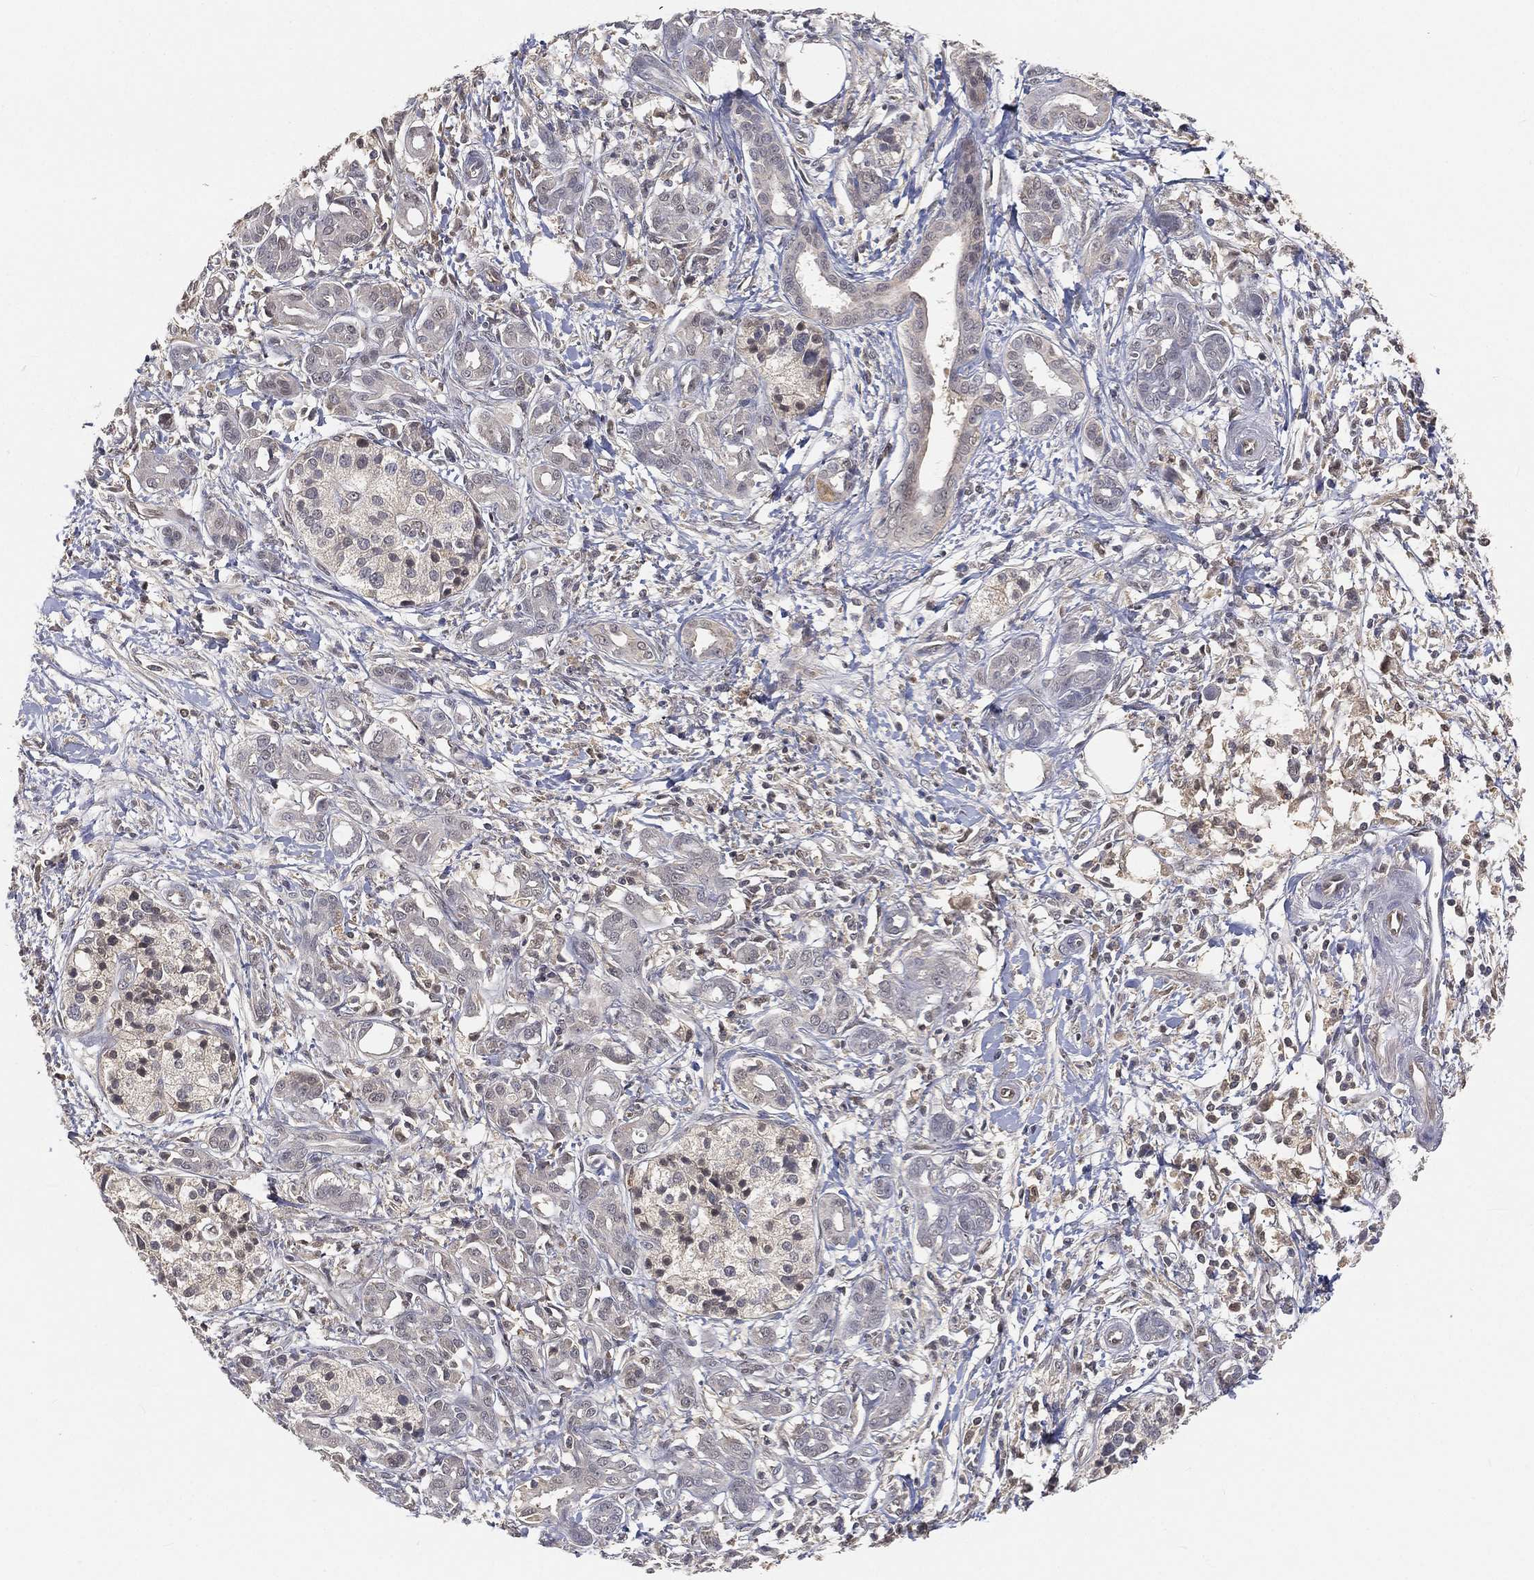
{"staining": {"intensity": "negative", "quantity": "none", "location": "none"}, "tissue": "pancreatic cancer", "cell_type": "Tumor cells", "image_type": "cancer", "snomed": [{"axis": "morphology", "description": "Adenocarcinoma, NOS"}, {"axis": "topography", "description": "Pancreas"}], "caption": "Pancreatic cancer was stained to show a protein in brown. There is no significant expression in tumor cells.", "gene": "MAPK1", "patient": {"sex": "male", "age": 72}}